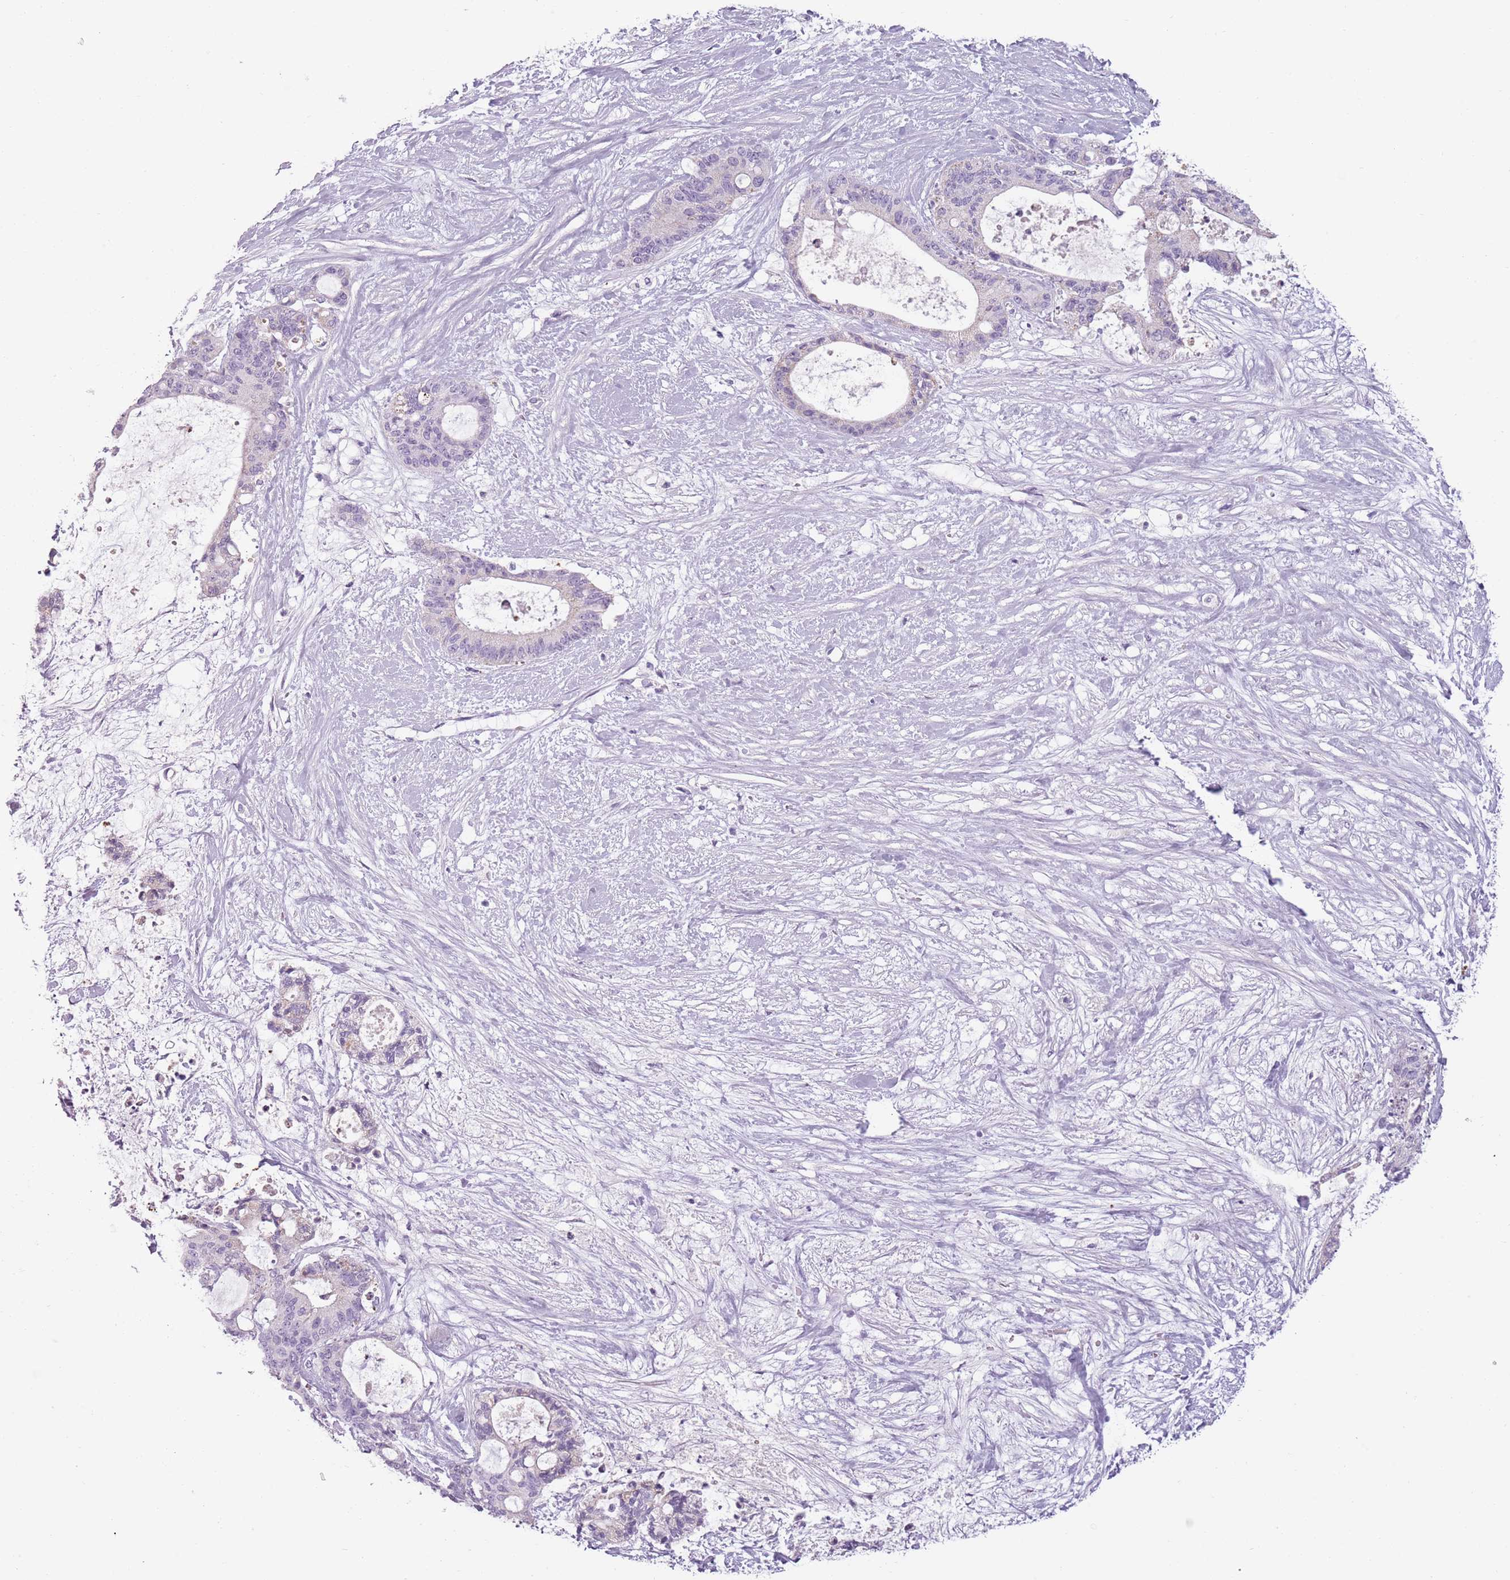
{"staining": {"intensity": "negative", "quantity": "none", "location": "none"}, "tissue": "liver cancer", "cell_type": "Tumor cells", "image_type": "cancer", "snomed": [{"axis": "morphology", "description": "Normal tissue, NOS"}, {"axis": "morphology", "description": "Cholangiocarcinoma"}, {"axis": "topography", "description": "Liver"}, {"axis": "topography", "description": "Peripheral nerve tissue"}], "caption": "Tumor cells show no significant positivity in liver cancer (cholangiocarcinoma). (Brightfield microscopy of DAB immunohistochemistry (IHC) at high magnification).", "gene": "MEGF8", "patient": {"sex": "female", "age": 73}}